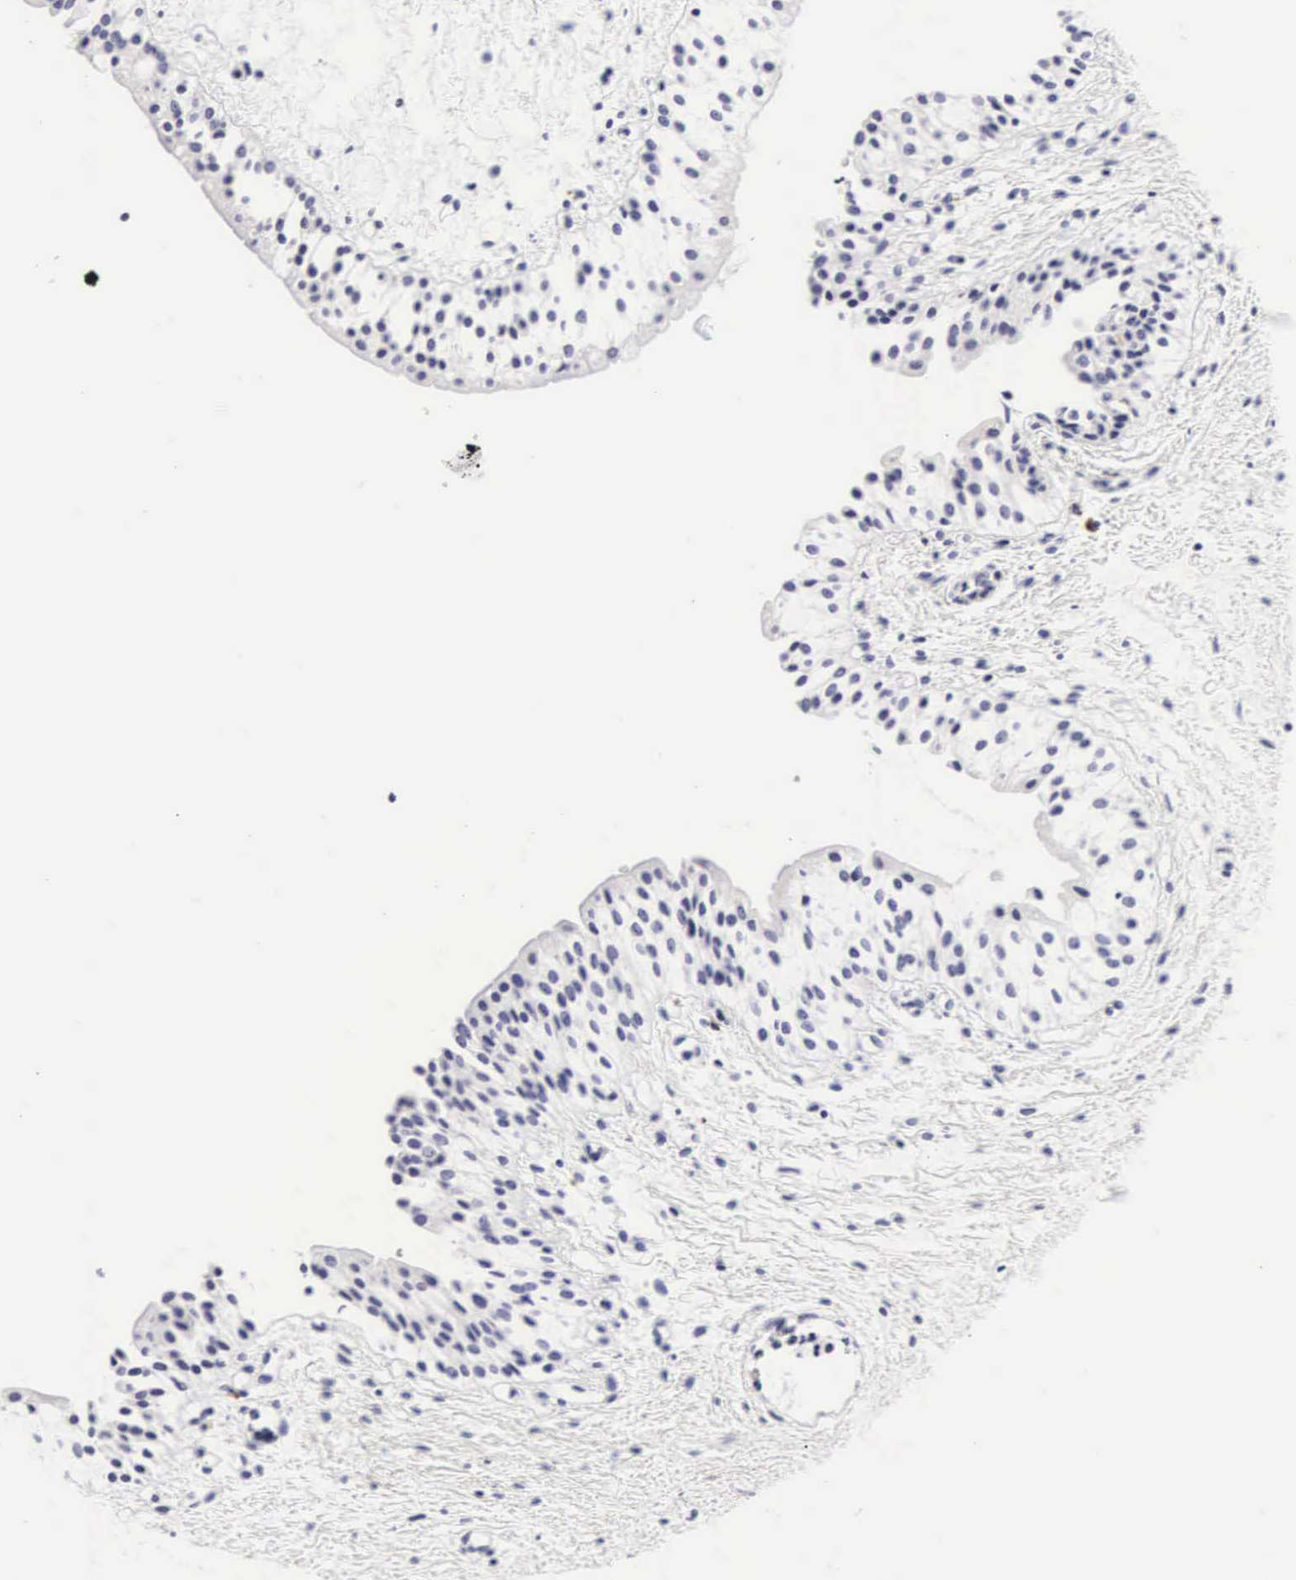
{"staining": {"intensity": "negative", "quantity": "none", "location": "none"}, "tissue": "urinary bladder", "cell_type": "Urothelial cells", "image_type": "normal", "snomed": [{"axis": "morphology", "description": "Normal tissue, NOS"}, {"axis": "topography", "description": "Urinary bladder"}], "caption": "Urothelial cells show no significant protein positivity in benign urinary bladder.", "gene": "RNASE6", "patient": {"sex": "male", "age": 48}}